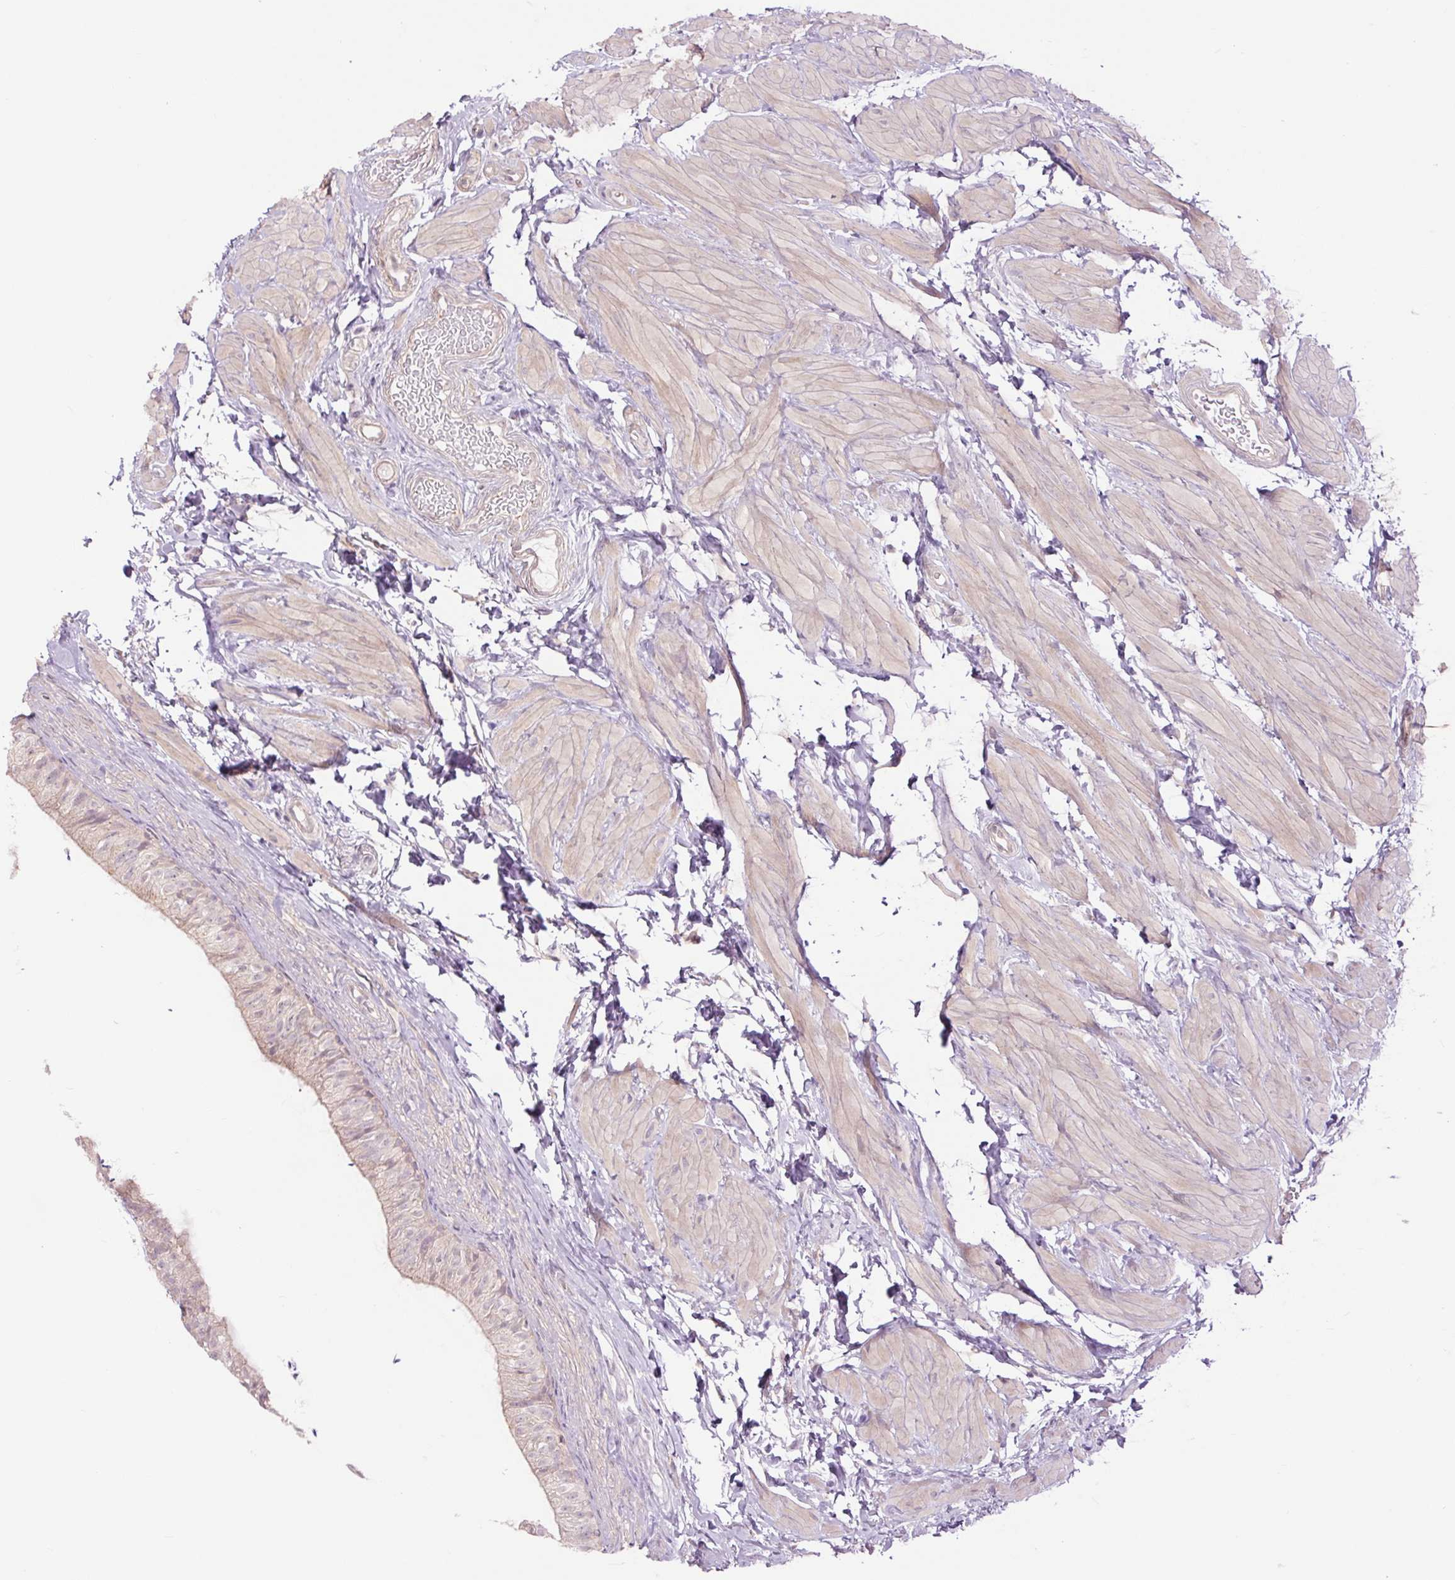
{"staining": {"intensity": "negative", "quantity": "none", "location": "none"}, "tissue": "epididymis", "cell_type": "Glandular cells", "image_type": "normal", "snomed": [{"axis": "morphology", "description": "Normal tissue, NOS"}, {"axis": "topography", "description": "Epididymis, spermatic cord, NOS"}, {"axis": "topography", "description": "Epididymis"}, {"axis": "topography", "description": "Peripheral nerve tissue"}], "caption": "Glandular cells show no significant positivity in normal epididymis. (DAB immunohistochemistry, high magnification).", "gene": "CTNNA3", "patient": {"sex": "male", "age": 29}}